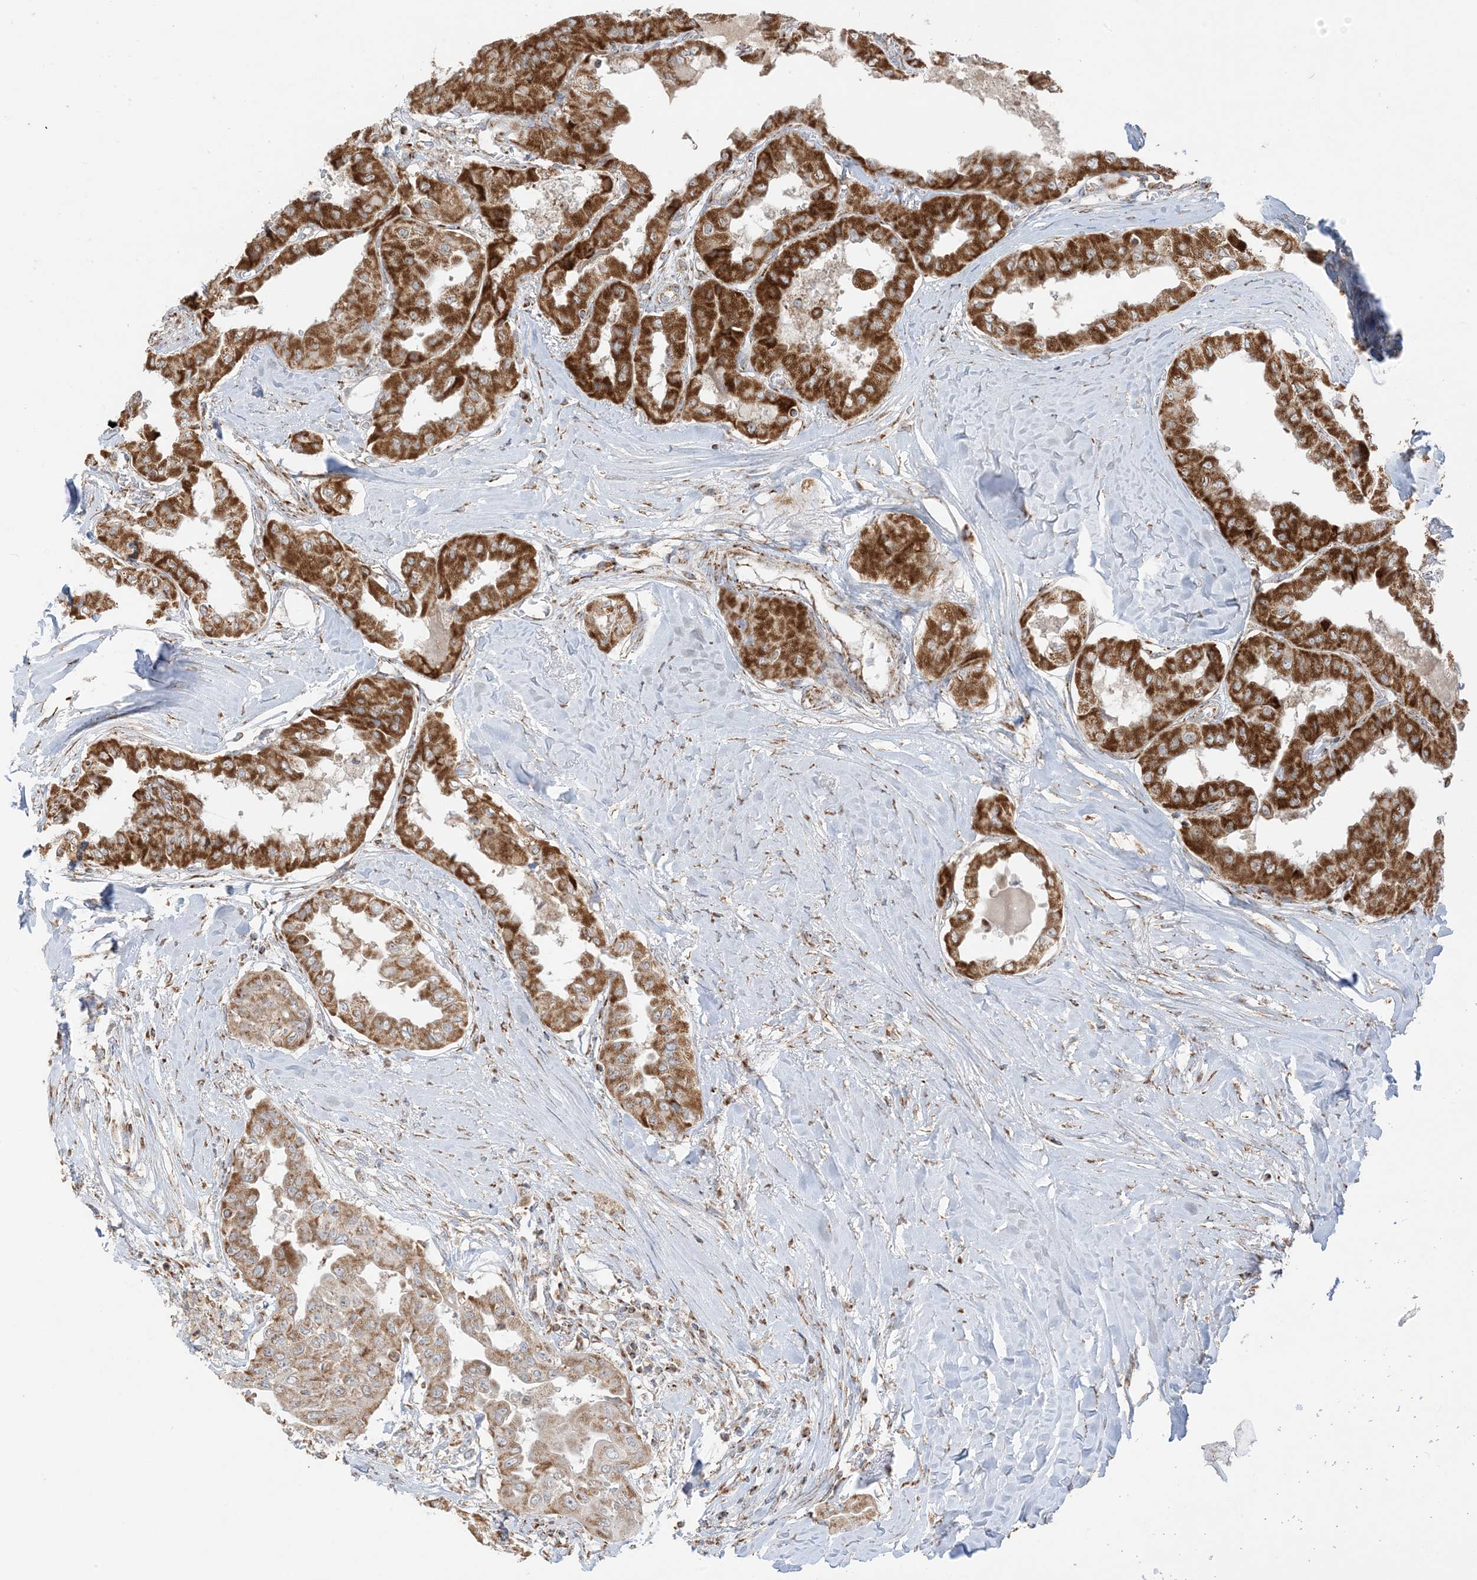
{"staining": {"intensity": "strong", "quantity": ">75%", "location": "cytoplasmic/membranous"}, "tissue": "thyroid cancer", "cell_type": "Tumor cells", "image_type": "cancer", "snomed": [{"axis": "morphology", "description": "Papillary adenocarcinoma, NOS"}, {"axis": "topography", "description": "Thyroid gland"}], "caption": "A brown stain labels strong cytoplasmic/membranous staining of a protein in thyroid cancer (papillary adenocarcinoma) tumor cells.", "gene": "SLC25A12", "patient": {"sex": "female", "age": 59}}